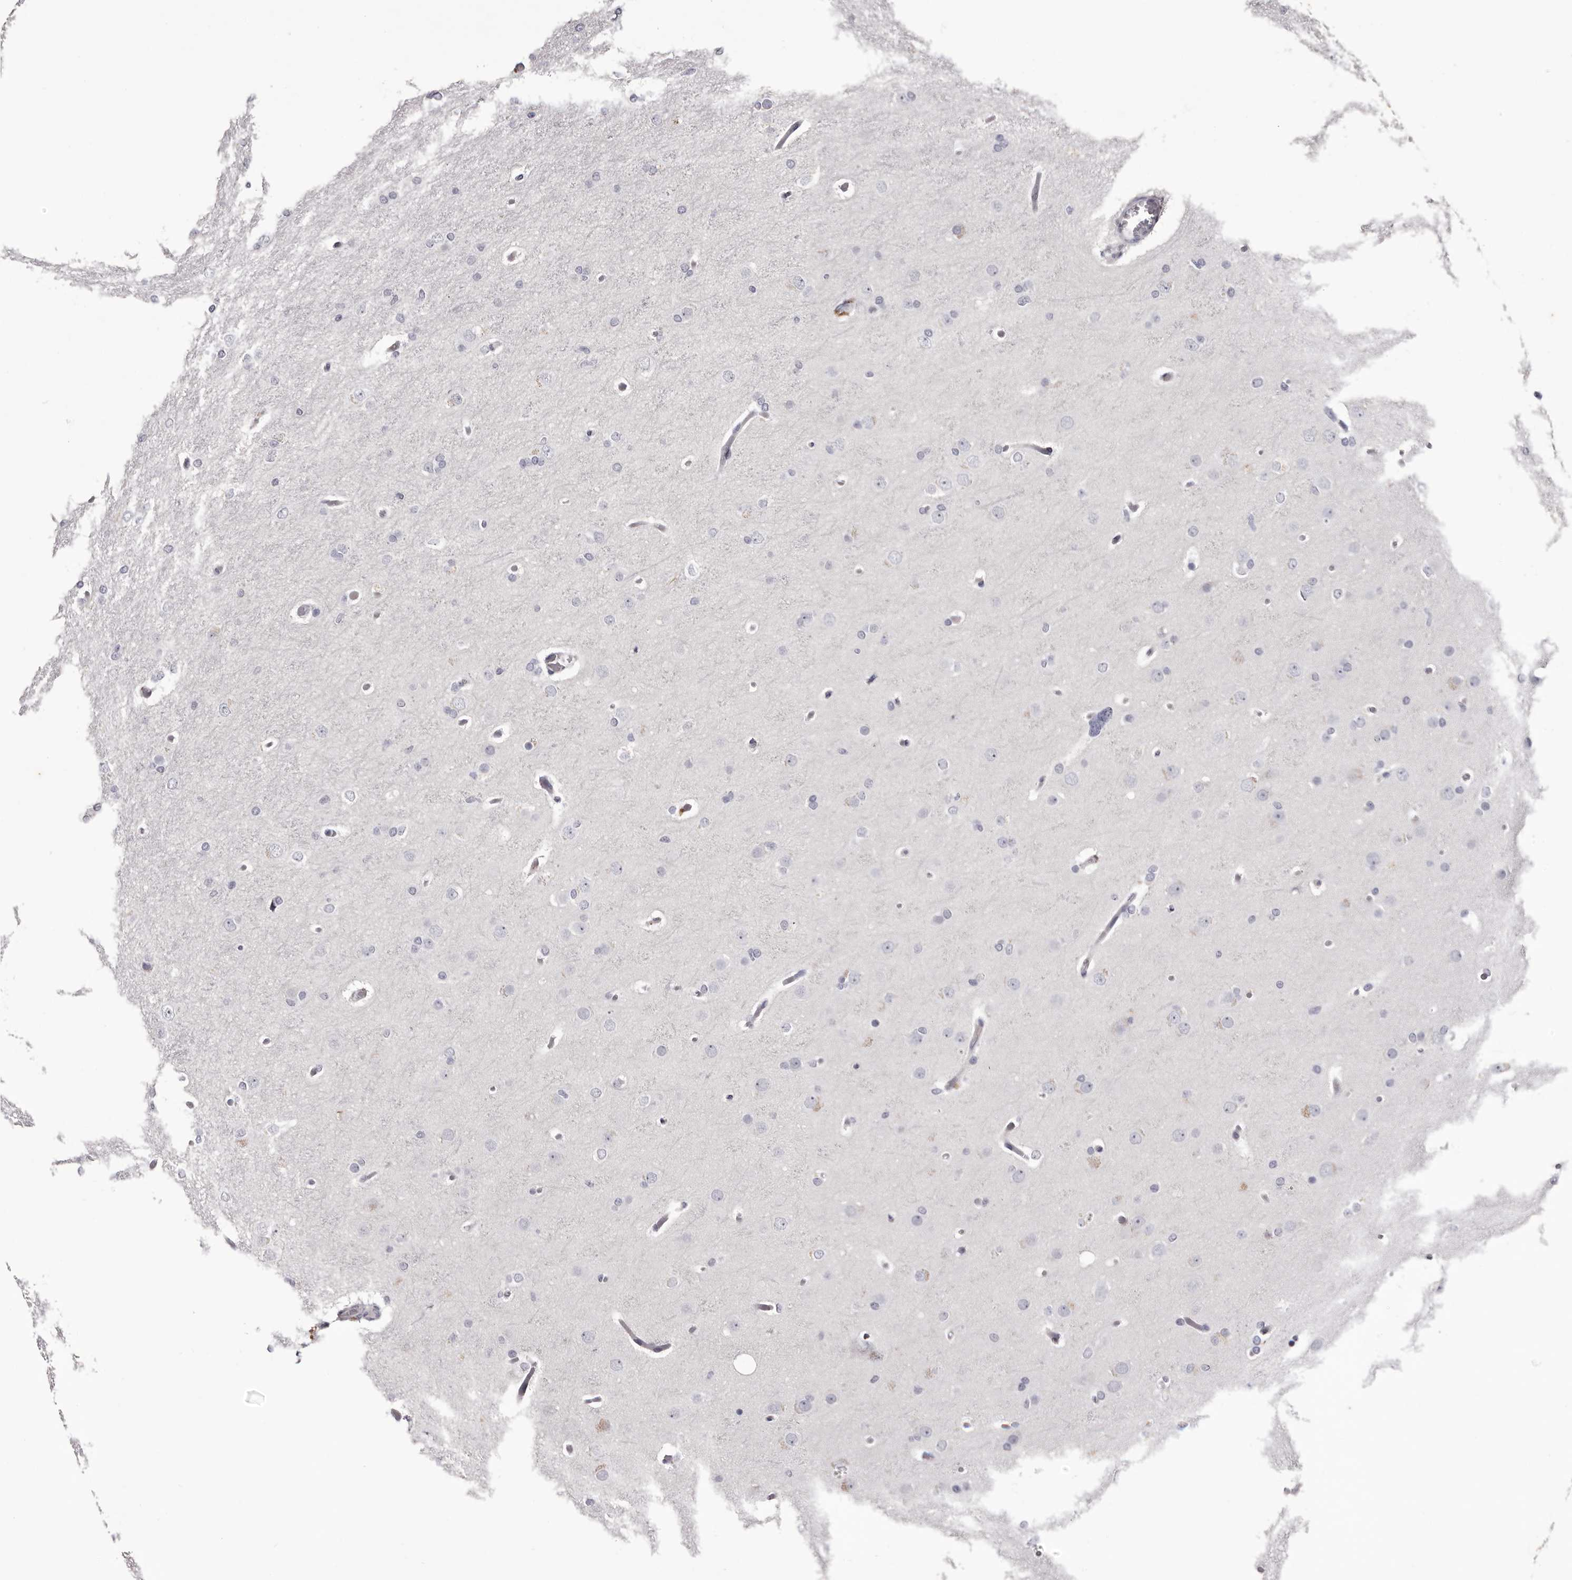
{"staining": {"intensity": "negative", "quantity": "none", "location": "none"}, "tissue": "glioma", "cell_type": "Tumor cells", "image_type": "cancer", "snomed": [{"axis": "morphology", "description": "Glioma, malignant, High grade"}, {"axis": "topography", "description": "Cerebral cortex"}], "caption": "Immunohistochemistry of glioma reveals no positivity in tumor cells. (DAB (3,3'-diaminobenzidine) immunohistochemistry (IHC) with hematoxylin counter stain).", "gene": "CA6", "patient": {"sex": "female", "age": 36}}